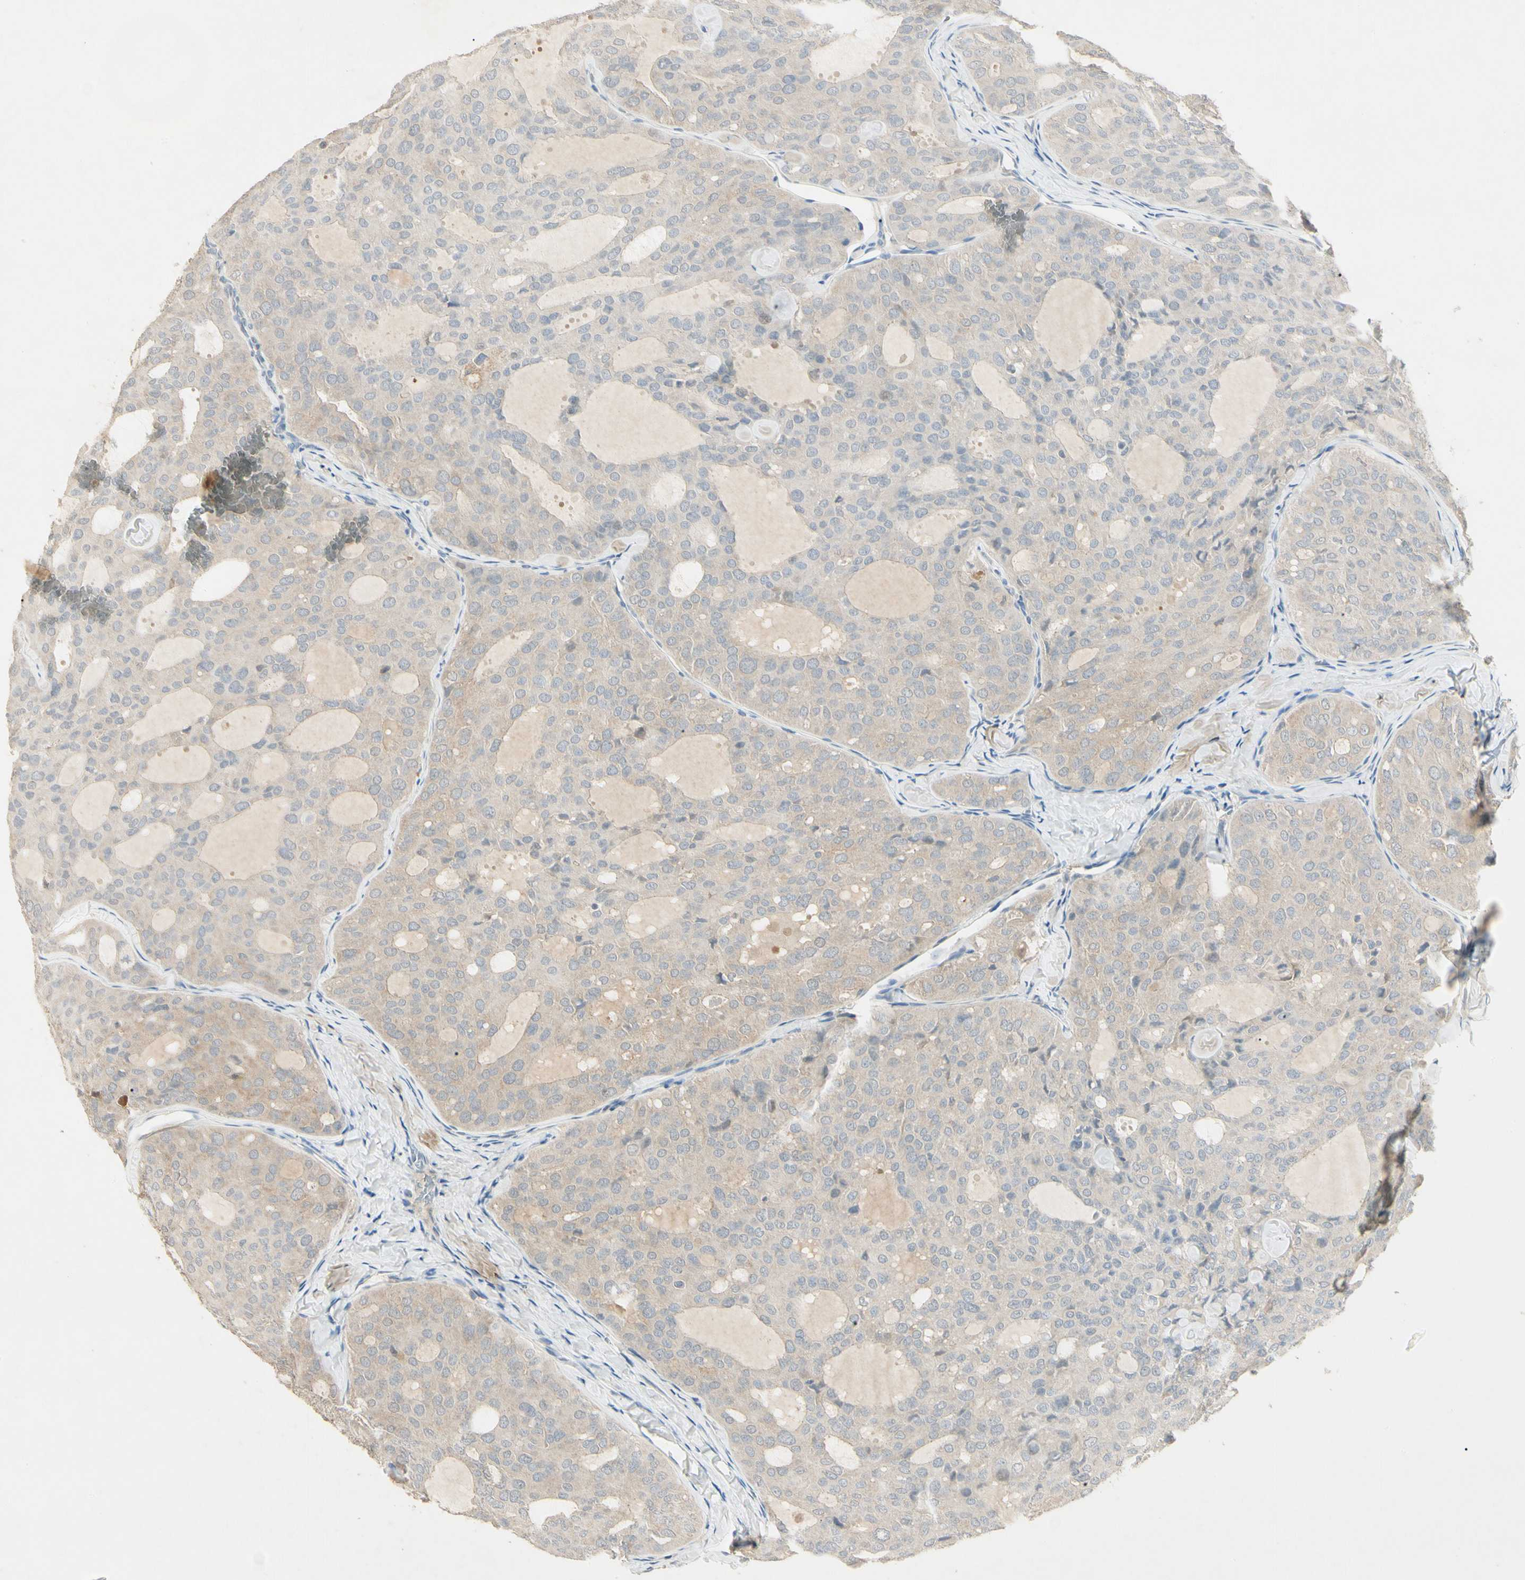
{"staining": {"intensity": "weak", "quantity": ">75%", "location": "cytoplasmic/membranous"}, "tissue": "thyroid cancer", "cell_type": "Tumor cells", "image_type": "cancer", "snomed": [{"axis": "morphology", "description": "Follicular adenoma carcinoma, NOS"}, {"axis": "topography", "description": "Thyroid gland"}], "caption": "A brown stain labels weak cytoplasmic/membranous staining of a protein in thyroid follicular adenoma carcinoma tumor cells.", "gene": "PRSS21", "patient": {"sex": "male", "age": 75}}